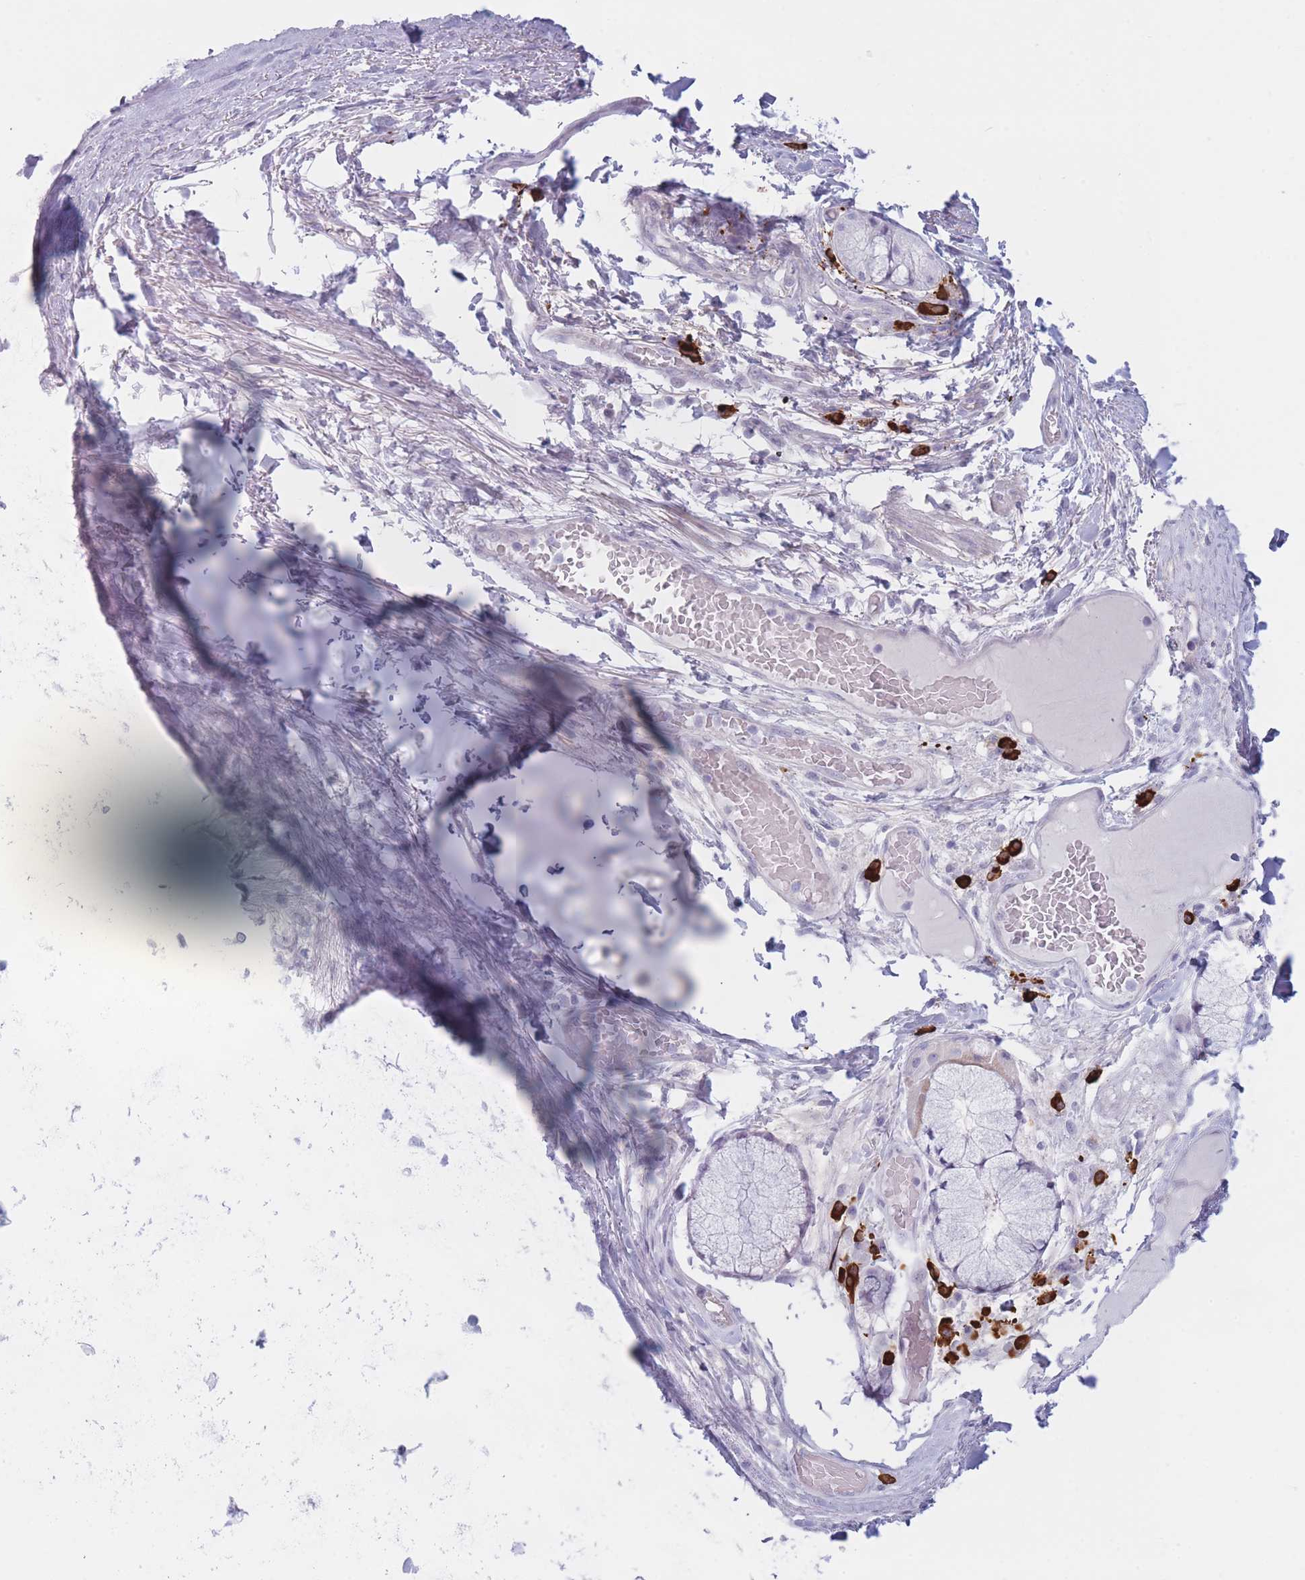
{"staining": {"intensity": "negative", "quantity": "none", "location": "none"}, "tissue": "soft tissue", "cell_type": "Chondrocytes", "image_type": "normal", "snomed": [{"axis": "morphology", "description": "Normal tissue, NOS"}, {"axis": "topography", "description": "Cartilage tissue"}, {"axis": "topography", "description": "Bronchus"}], "caption": "This is an IHC histopathology image of benign human soft tissue. There is no staining in chondrocytes.", "gene": "PLEKHG2", "patient": {"sex": "male", "age": 56}}